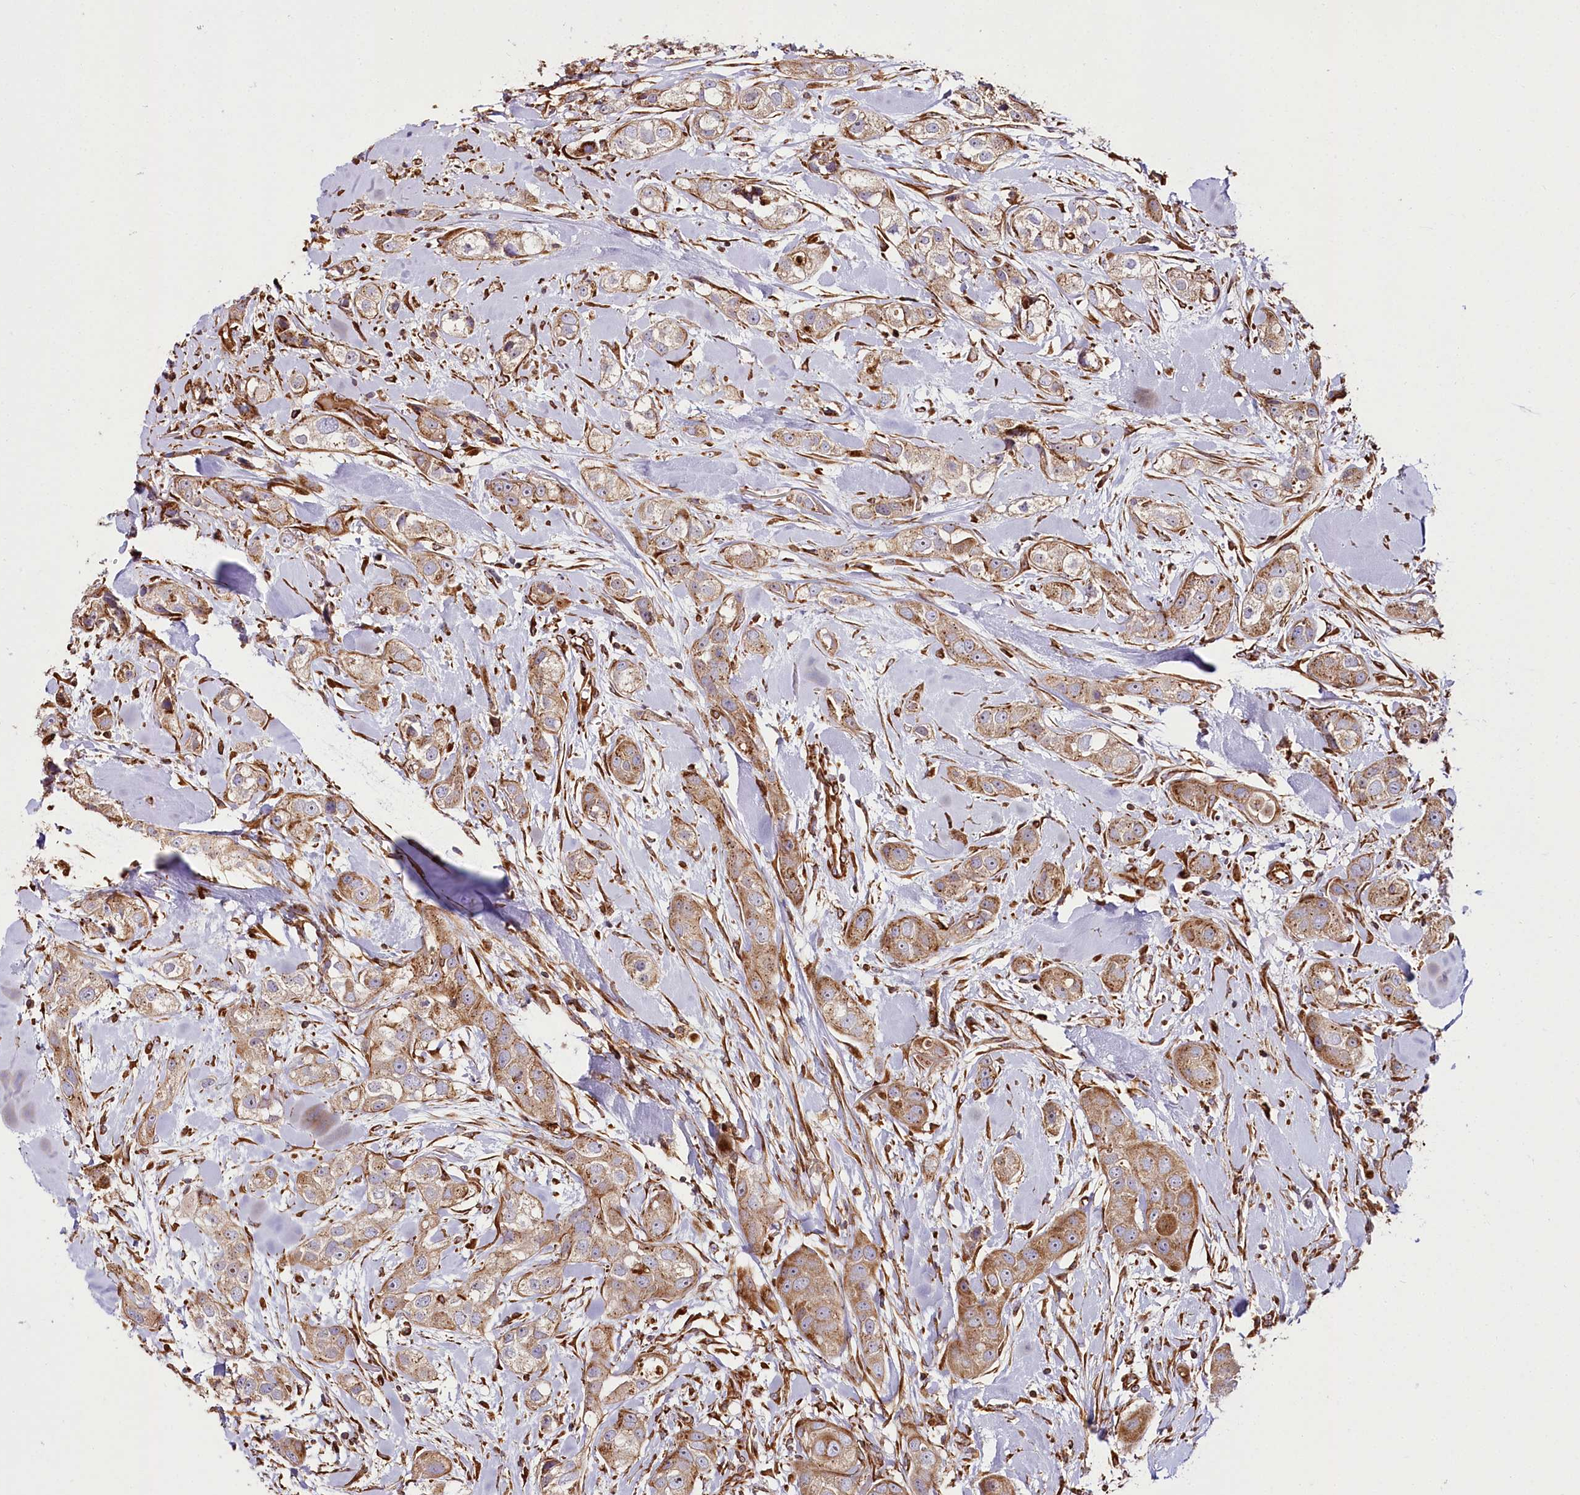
{"staining": {"intensity": "moderate", "quantity": ">75%", "location": "cytoplasmic/membranous"}, "tissue": "head and neck cancer", "cell_type": "Tumor cells", "image_type": "cancer", "snomed": [{"axis": "morphology", "description": "Normal tissue, NOS"}, {"axis": "morphology", "description": "Squamous cell carcinoma, NOS"}, {"axis": "topography", "description": "Skeletal muscle"}, {"axis": "topography", "description": "Head-Neck"}], "caption": "Head and neck cancer stained with IHC shows moderate cytoplasmic/membranous expression in approximately >75% of tumor cells.", "gene": "THUMPD3", "patient": {"sex": "male", "age": 51}}